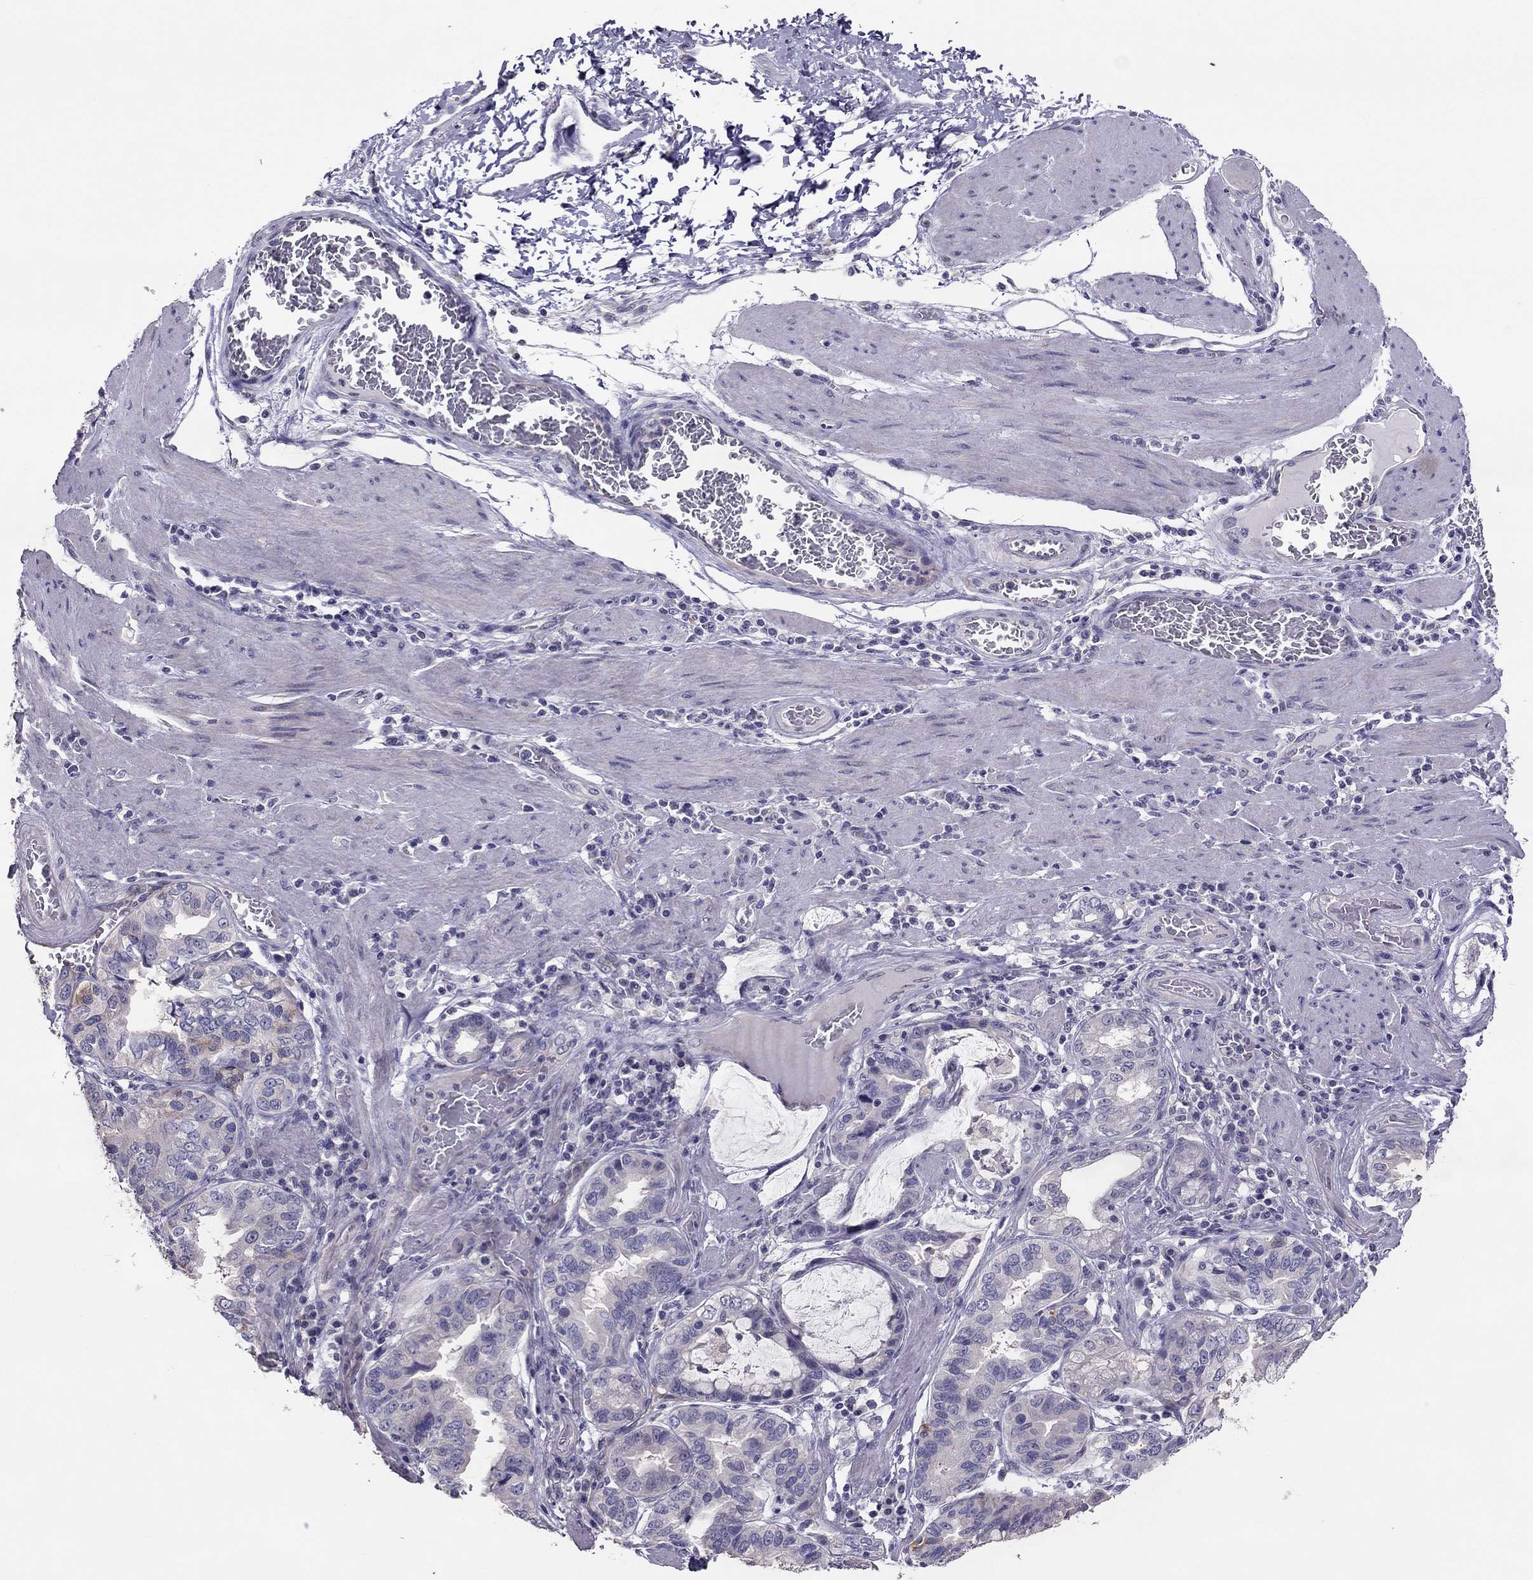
{"staining": {"intensity": "negative", "quantity": "none", "location": "none"}, "tissue": "stomach cancer", "cell_type": "Tumor cells", "image_type": "cancer", "snomed": [{"axis": "morphology", "description": "Adenocarcinoma, NOS"}, {"axis": "topography", "description": "Stomach, lower"}], "caption": "The immunohistochemistry (IHC) histopathology image has no significant positivity in tumor cells of stomach adenocarcinoma tissue.", "gene": "LRRC46", "patient": {"sex": "female", "age": 76}}